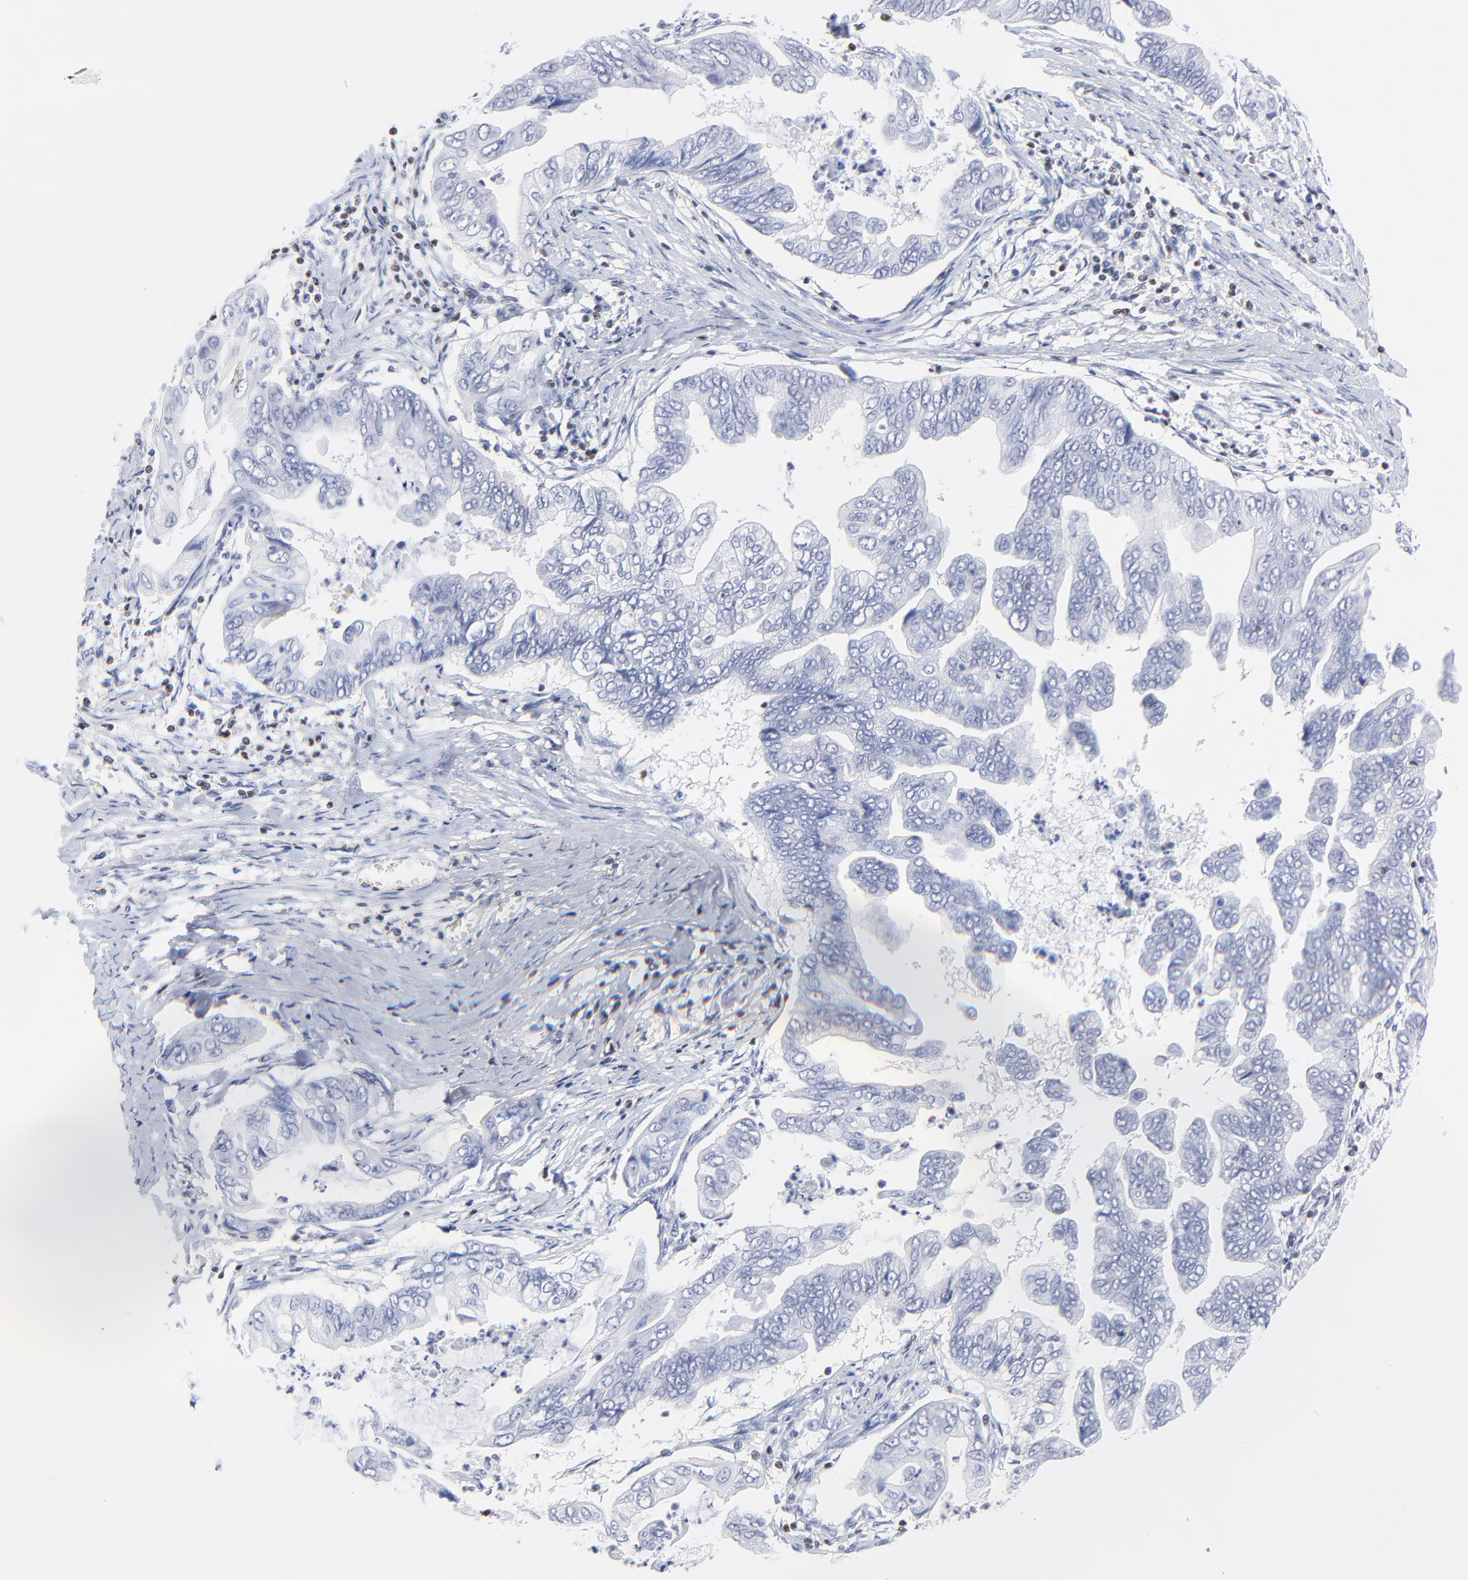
{"staining": {"intensity": "negative", "quantity": "none", "location": "none"}, "tissue": "stomach cancer", "cell_type": "Tumor cells", "image_type": "cancer", "snomed": [{"axis": "morphology", "description": "Adenocarcinoma, NOS"}, {"axis": "topography", "description": "Stomach, upper"}], "caption": "This is an IHC micrograph of human stomach cancer. There is no expression in tumor cells.", "gene": "ZAP70", "patient": {"sex": "male", "age": 80}}